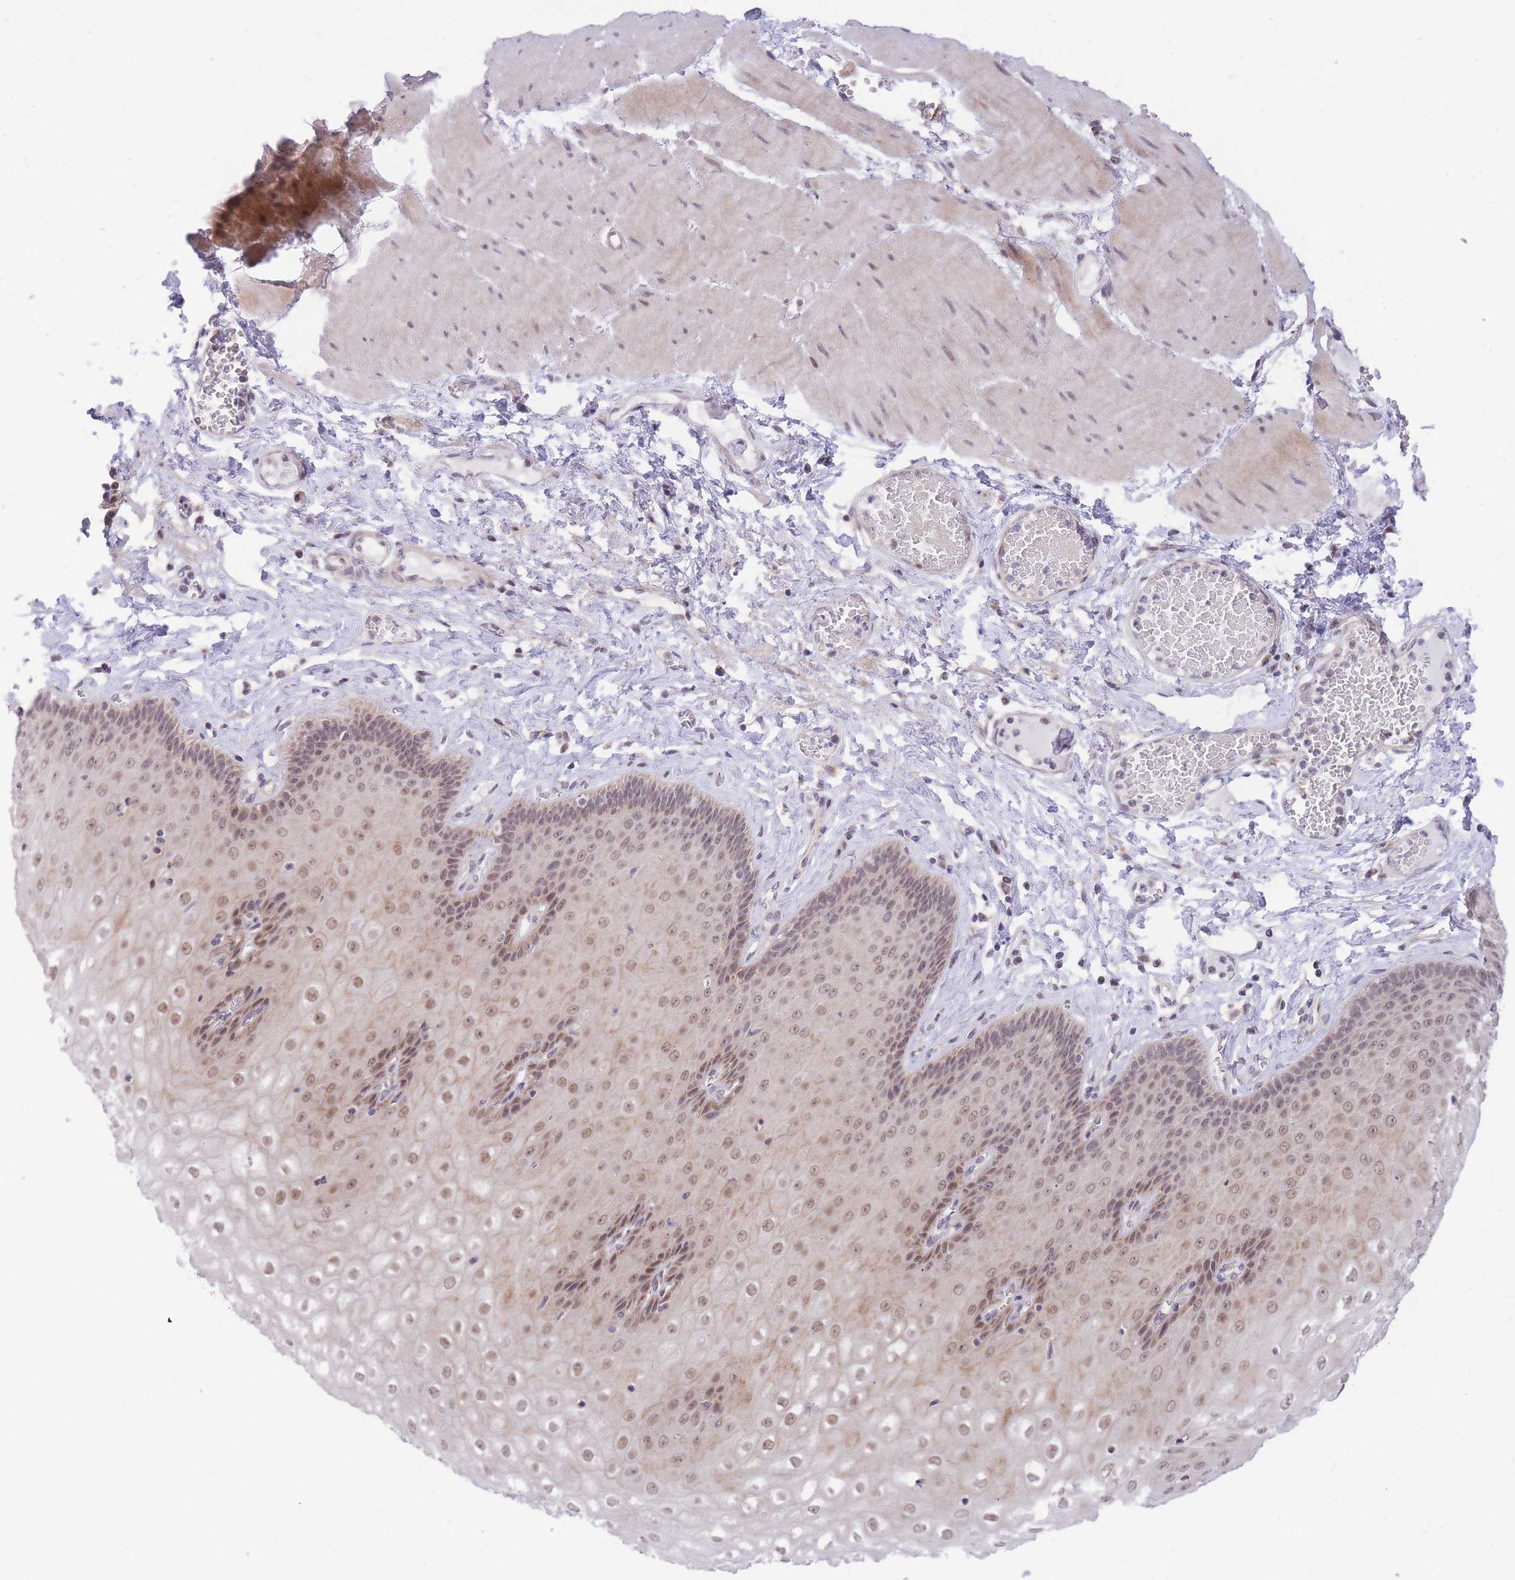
{"staining": {"intensity": "moderate", "quantity": ">75%", "location": "cytoplasmic/membranous,nuclear"}, "tissue": "esophagus", "cell_type": "Squamous epithelial cells", "image_type": "normal", "snomed": [{"axis": "morphology", "description": "Normal tissue, NOS"}, {"axis": "topography", "description": "Esophagus"}], "caption": "Unremarkable esophagus displays moderate cytoplasmic/membranous,nuclear expression in approximately >75% of squamous epithelial cells, visualized by immunohistochemistry.", "gene": "MINDY2", "patient": {"sex": "male", "age": 60}}